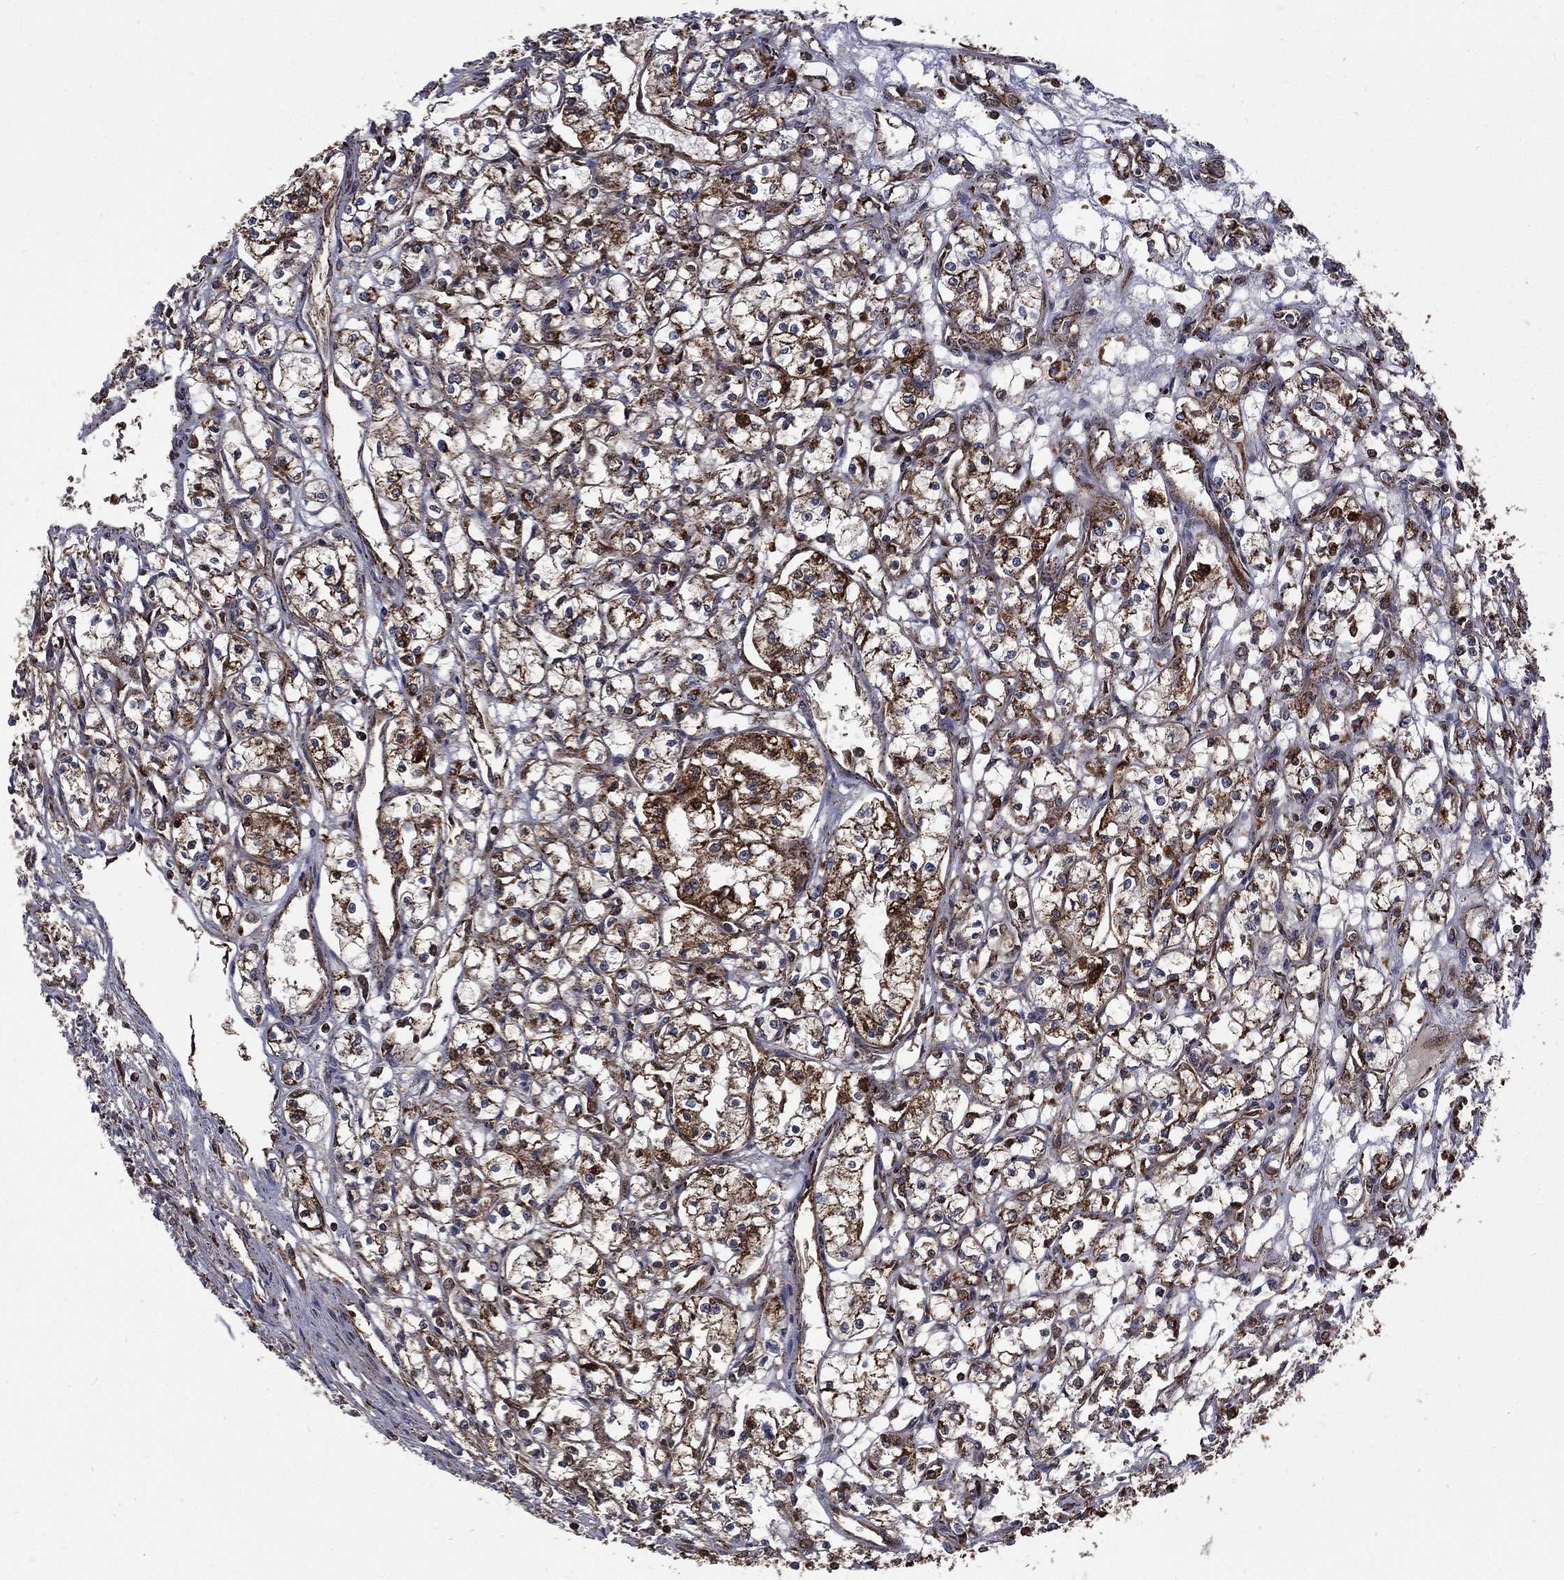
{"staining": {"intensity": "strong", "quantity": ">75%", "location": "cytoplasmic/membranous"}, "tissue": "renal cancer", "cell_type": "Tumor cells", "image_type": "cancer", "snomed": [{"axis": "morphology", "description": "Adenocarcinoma, NOS"}, {"axis": "topography", "description": "Kidney"}], "caption": "Renal adenocarcinoma stained with DAB immunohistochemistry demonstrates high levels of strong cytoplasmic/membranous expression in approximately >75% of tumor cells.", "gene": "GOT2", "patient": {"sex": "male", "age": 56}}